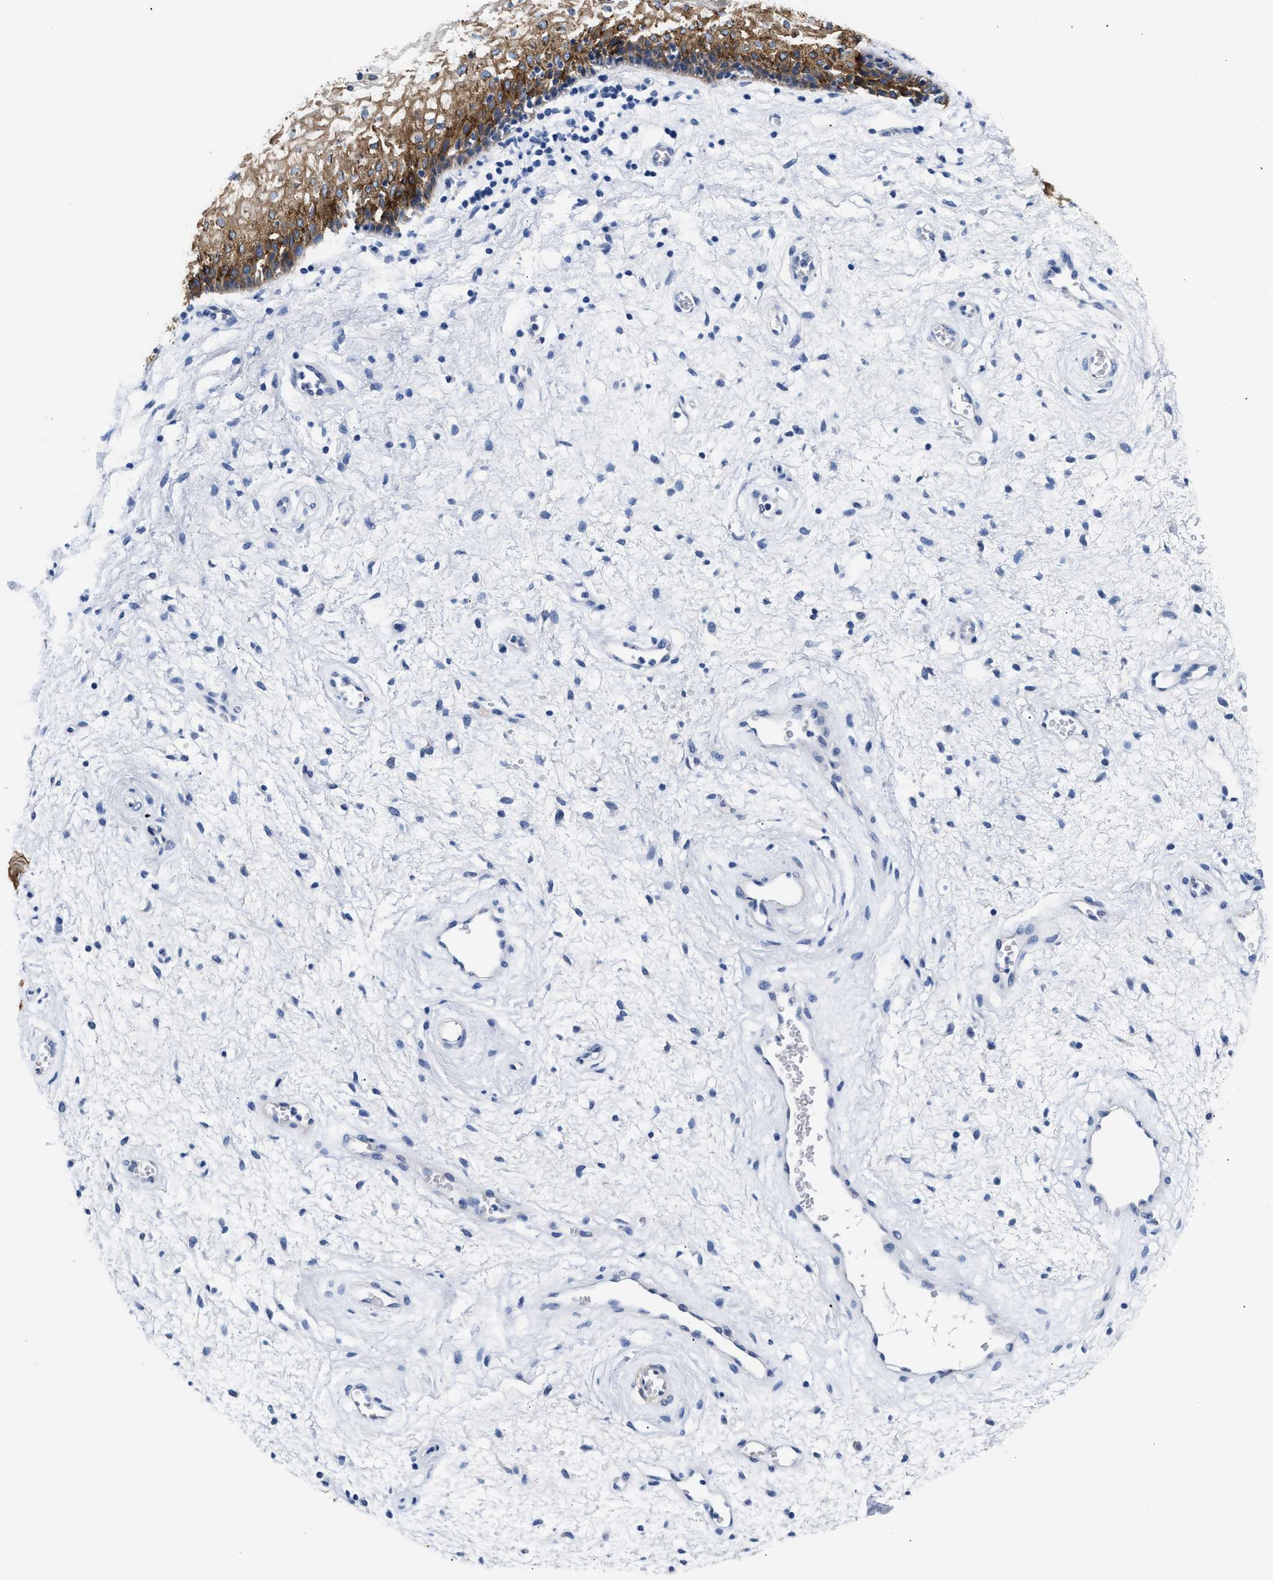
{"staining": {"intensity": "strong", "quantity": ">75%", "location": "cytoplasmic/membranous"}, "tissue": "vagina", "cell_type": "Squamous epithelial cells", "image_type": "normal", "snomed": [{"axis": "morphology", "description": "Normal tissue, NOS"}, {"axis": "topography", "description": "Vagina"}], "caption": "The immunohistochemical stain shows strong cytoplasmic/membranous staining in squamous epithelial cells of unremarkable vagina. (DAB (3,3'-diaminobenzidine) IHC, brown staining for protein, blue staining for nuclei).", "gene": "TRIM29", "patient": {"sex": "female", "age": 34}}